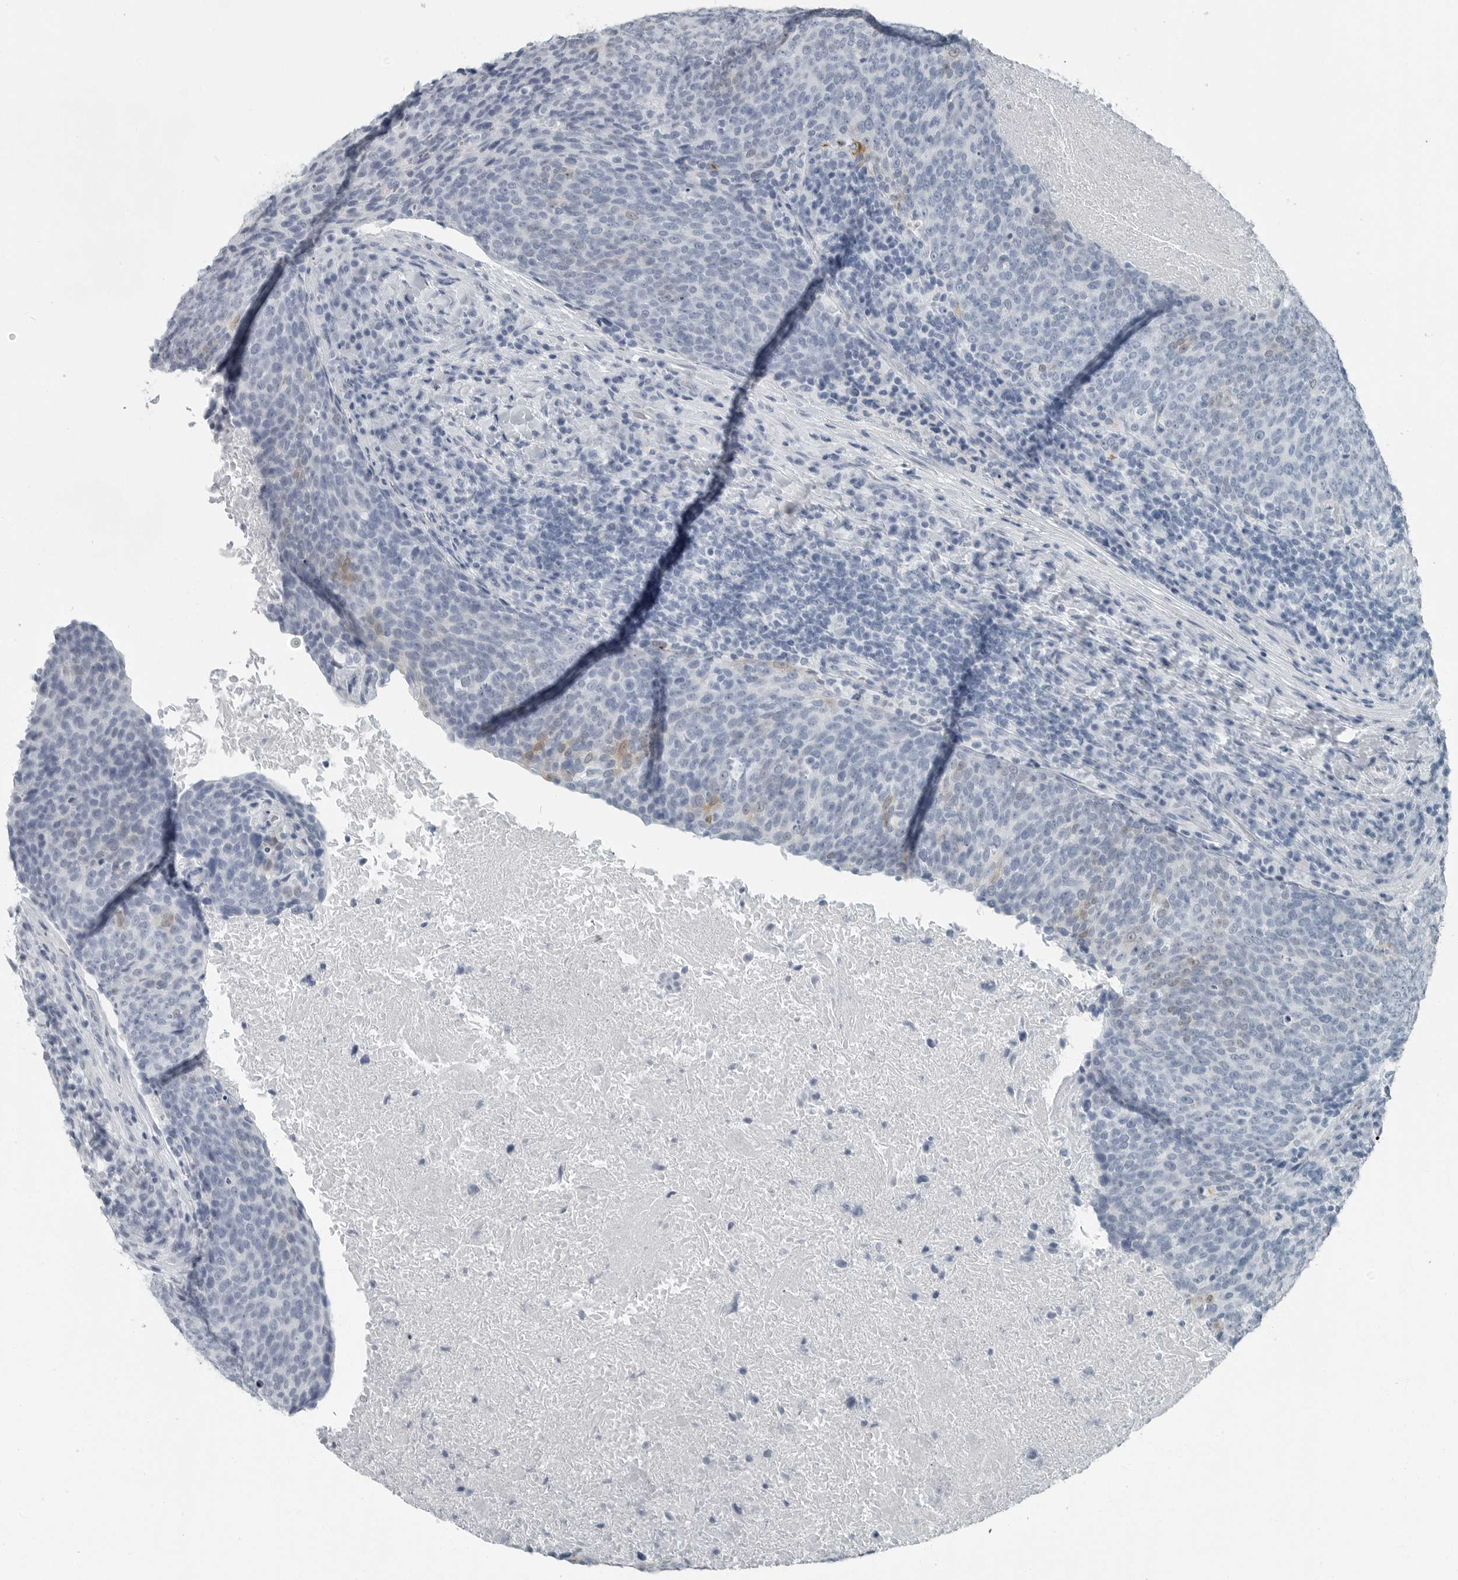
{"staining": {"intensity": "negative", "quantity": "none", "location": "none"}, "tissue": "head and neck cancer", "cell_type": "Tumor cells", "image_type": "cancer", "snomed": [{"axis": "morphology", "description": "Squamous cell carcinoma, NOS"}, {"axis": "morphology", "description": "Squamous cell carcinoma, metastatic, NOS"}, {"axis": "topography", "description": "Lymph node"}, {"axis": "topography", "description": "Head-Neck"}], "caption": "Tumor cells are negative for protein expression in human head and neck cancer (squamous cell carcinoma). (DAB IHC with hematoxylin counter stain).", "gene": "FABP6", "patient": {"sex": "male", "age": 62}}